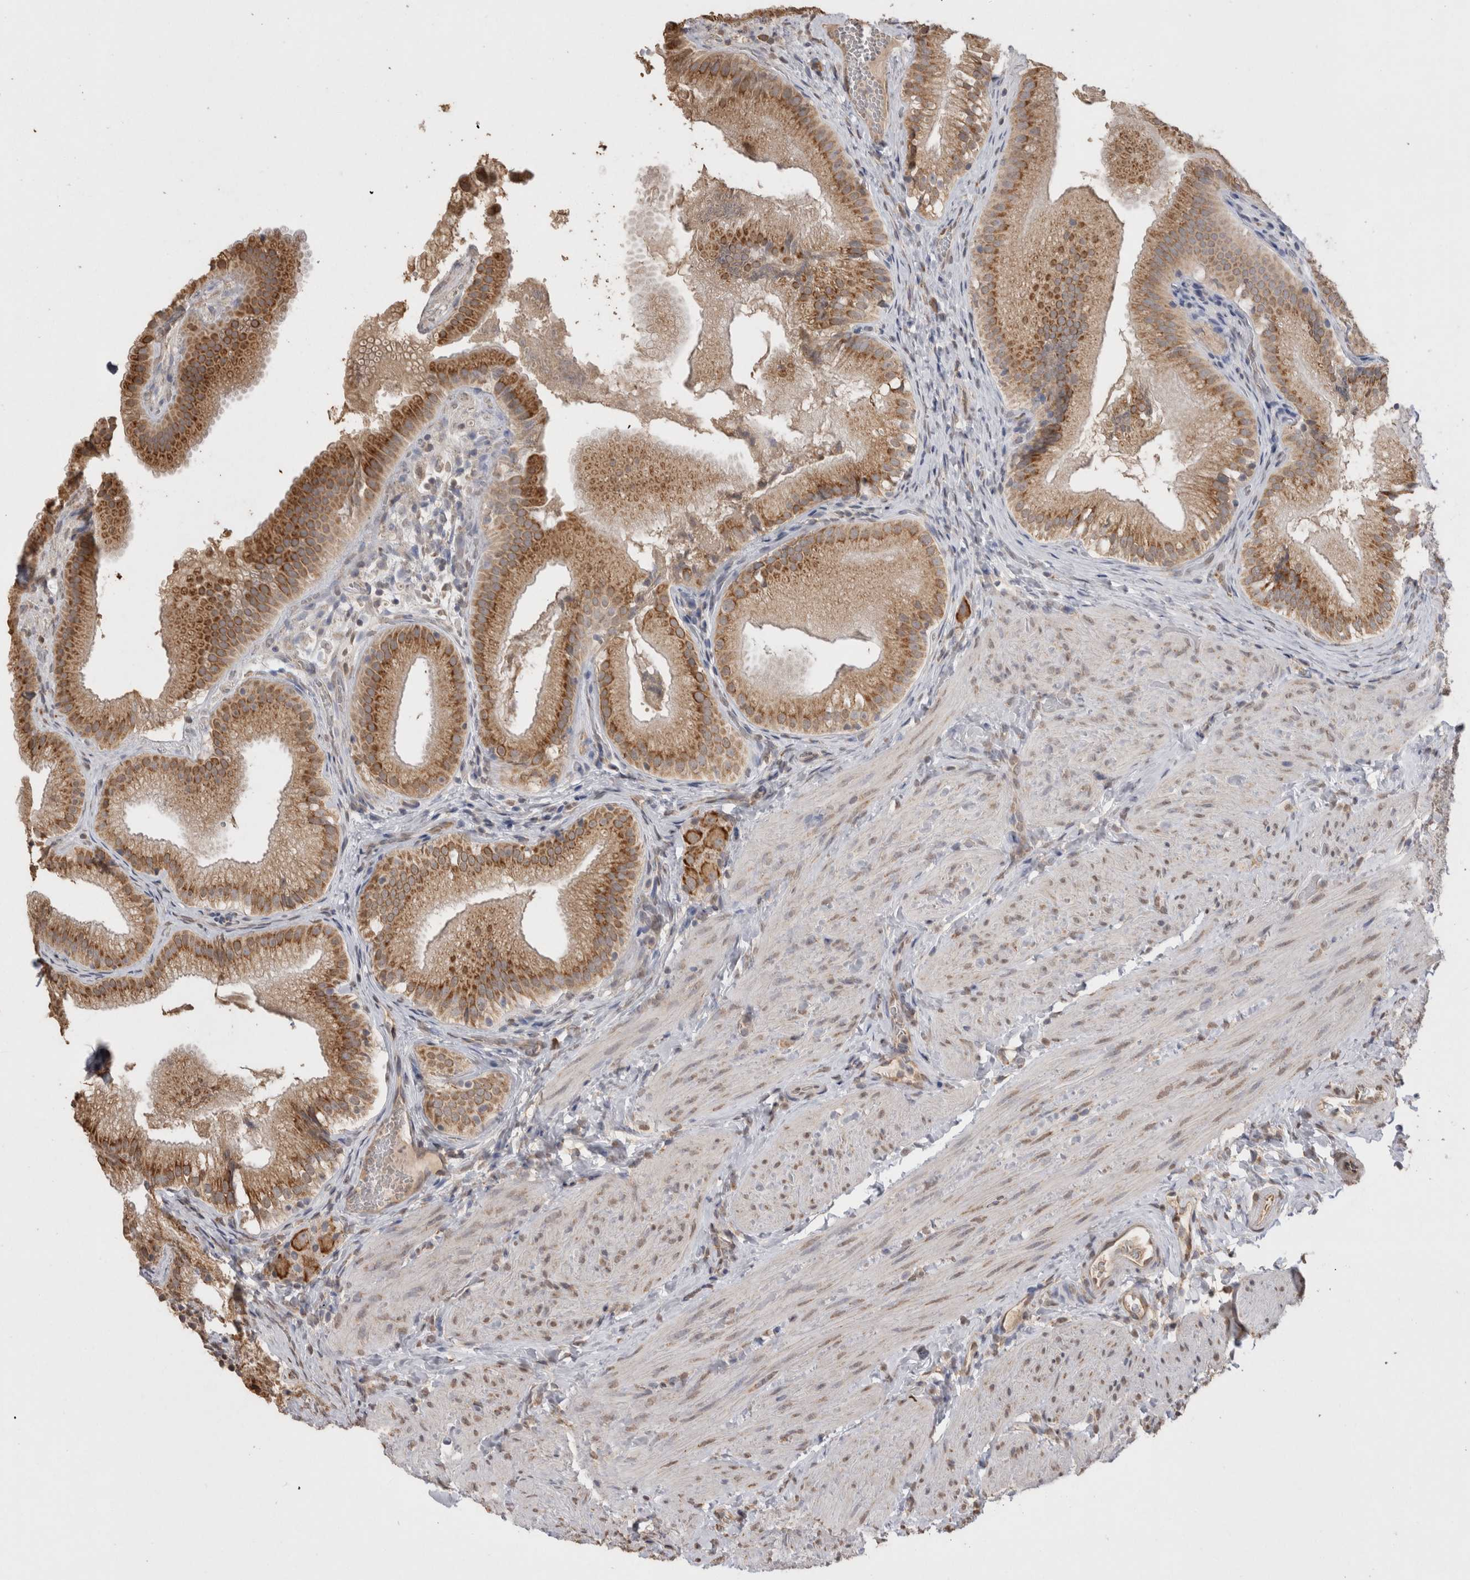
{"staining": {"intensity": "moderate", "quantity": ">75%", "location": "cytoplasmic/membranous"}, "tissue": "gallbladder", "cell_type": "Glandular cells", "image_type": "normal", "snomed": [{"axis": "morphology", "description": "Normal tissue, NOS"}, {"axis": "topography", "description": "Gallbladder"}], "caption": "Protein expression analysis of normal human gallbladder reveals moderate cytoplasmic/membranous expression in about >75% of glandular cells. Nuclei are stained in blue.", "gene": "NOMO1", "patient": {"sex": "female", "age": 30}}